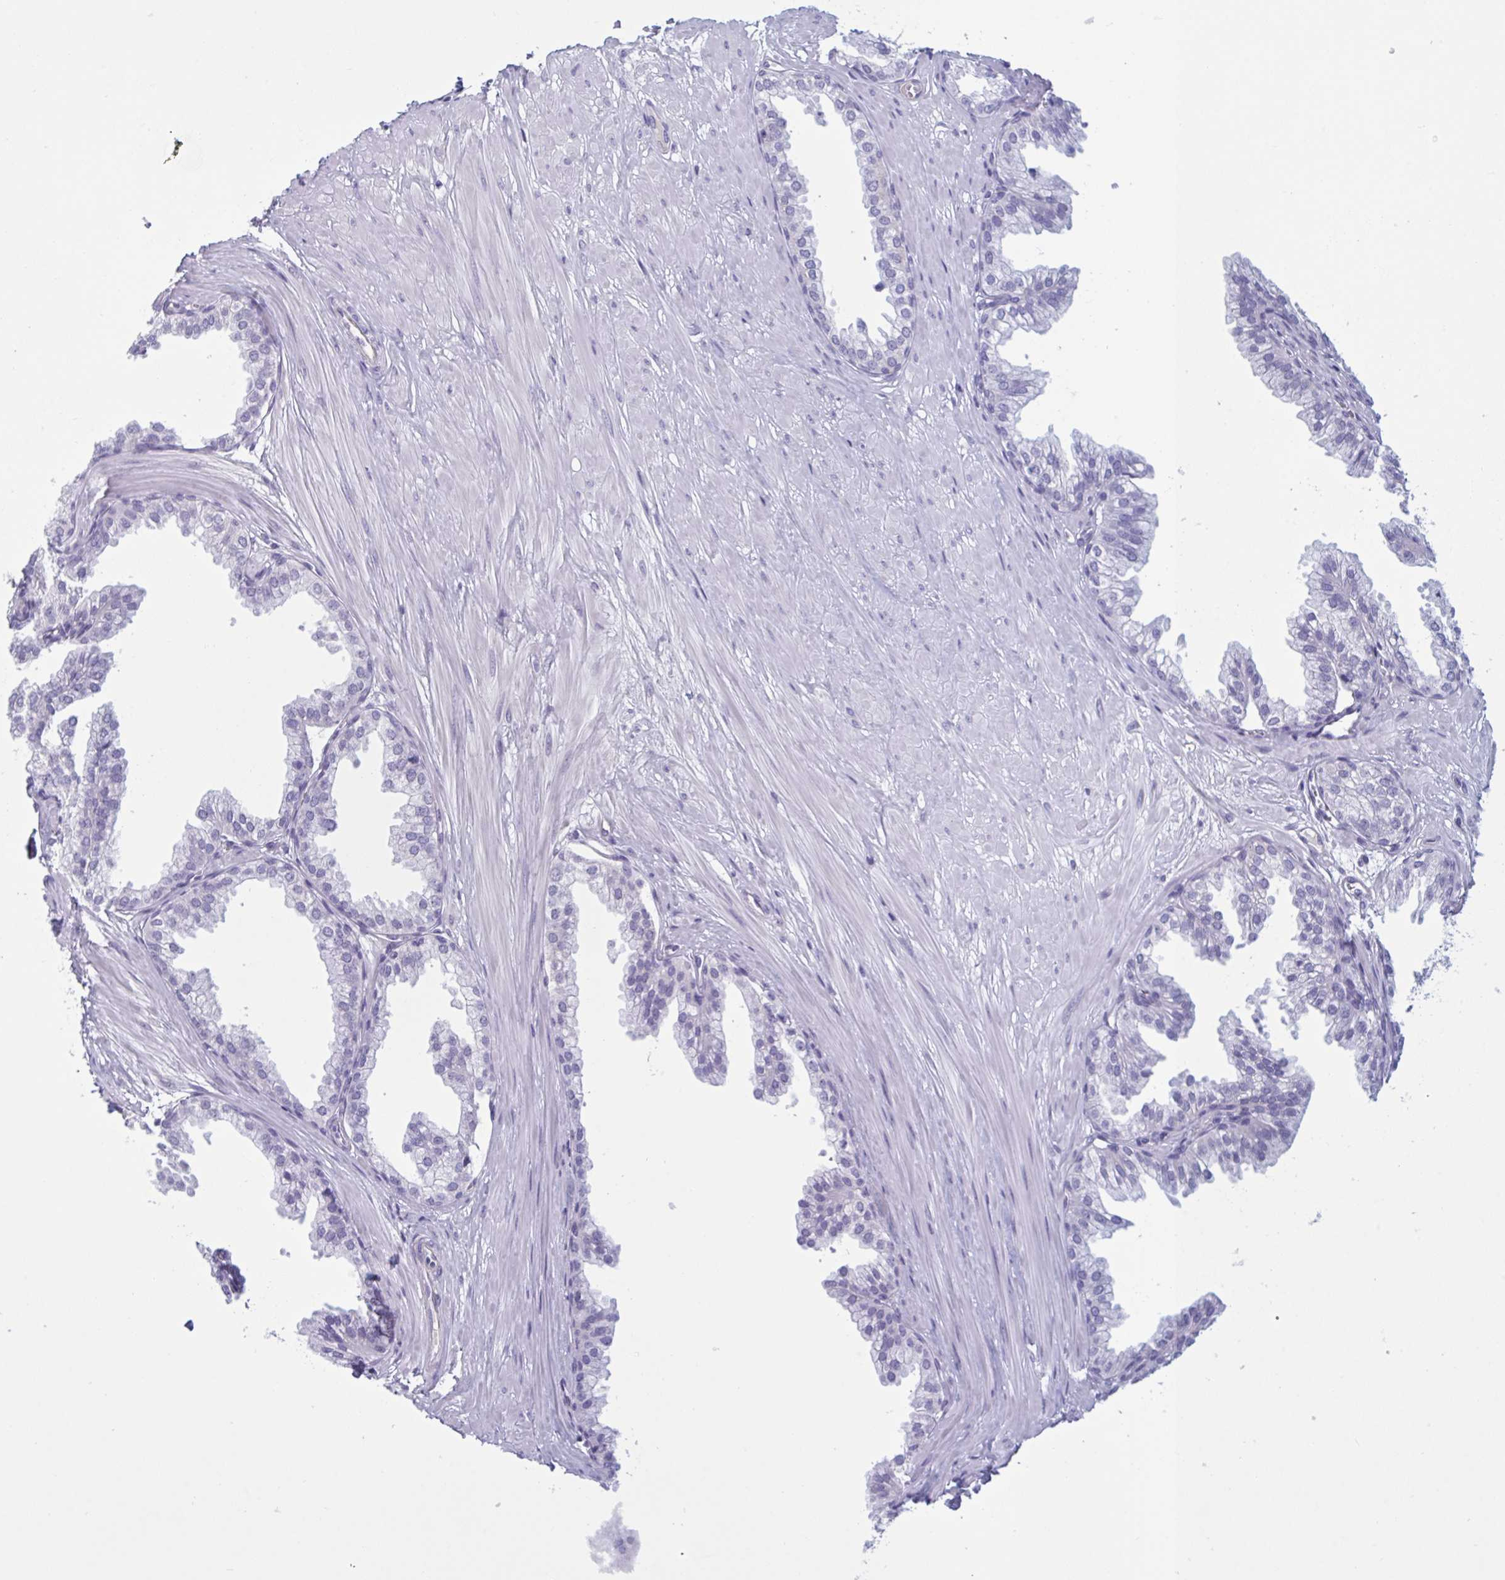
{"staining": {"intensity": "negative", "quantity": "none", "location": "none"}, "tissue": "prostate", "cell_type": "Glandular cells", "image_type": "normal", "snomed": [{"axis": "morphology", "description": "Normal tissue, NOS"}, {"axis": "topography", "description": "Prostate"}, {"axis": "topography", "description": "Peripheral nerve tissue"}], "caption": "Immunohistochemical staining of normal prostate shows no significant staining in glandular cells.", "gene": "OR1L3", "patient": {"sex": "male", "age": 55}}